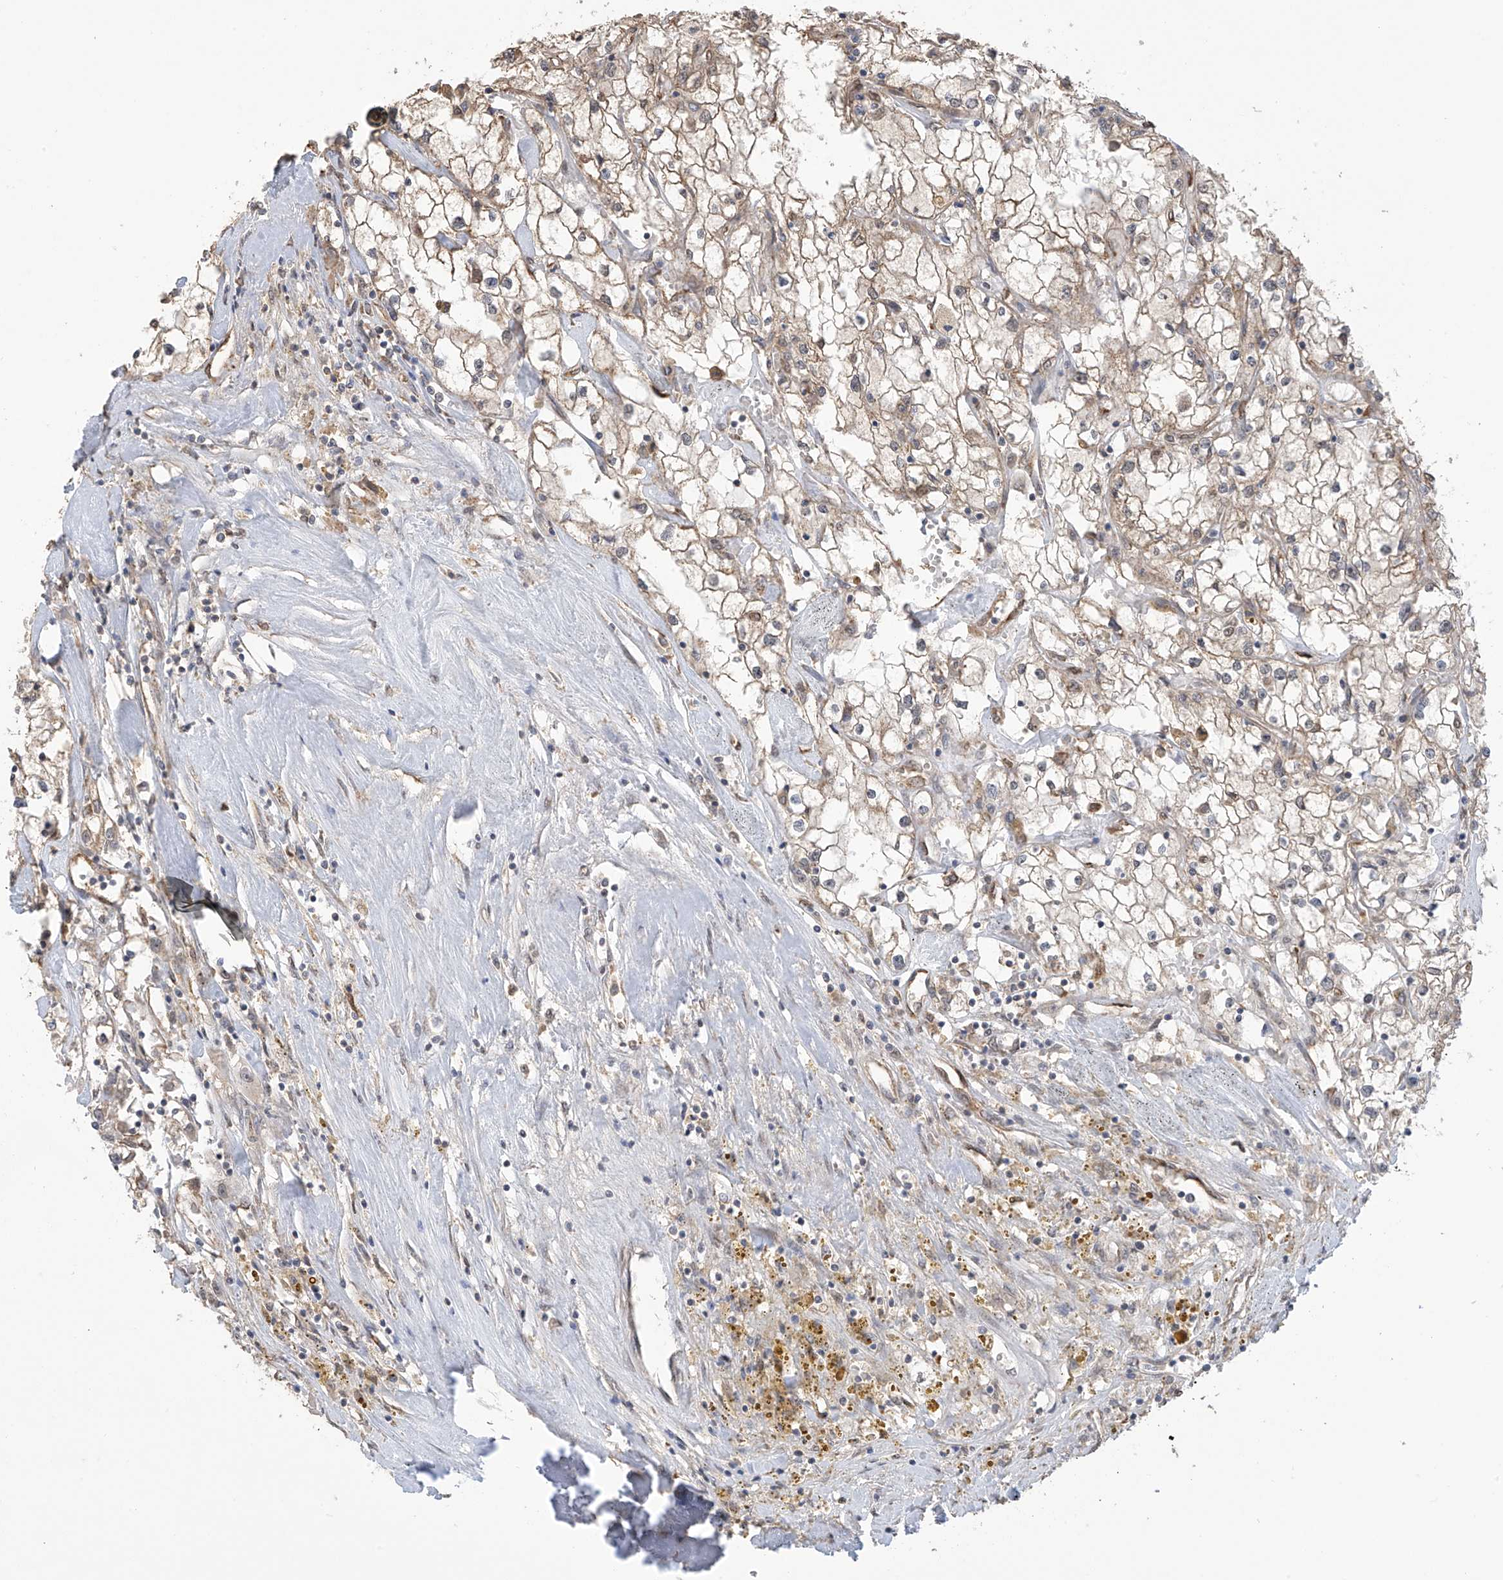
{"staining": {"intensity": "moderate", "quantity": ">75%", "location": "cytoplasmic/membranous"}, "tissue": "renal cancer", "cell_type": "Tumor cells", "image_type": "cancer", "snomed": [{"axis": "morphology", "description": "Adenocarcinoma, NOS"}, {"axis": "topography", "description": "Kidney"}], "caption": "Brown immunohistochemical staining in renal adenocarcinoma shows moderate cytoplasmic/membranous staining in approximately >75% of tumor cells.", "gene": "KIAA1522", "patient": {"sex": "male", "age": 56}}